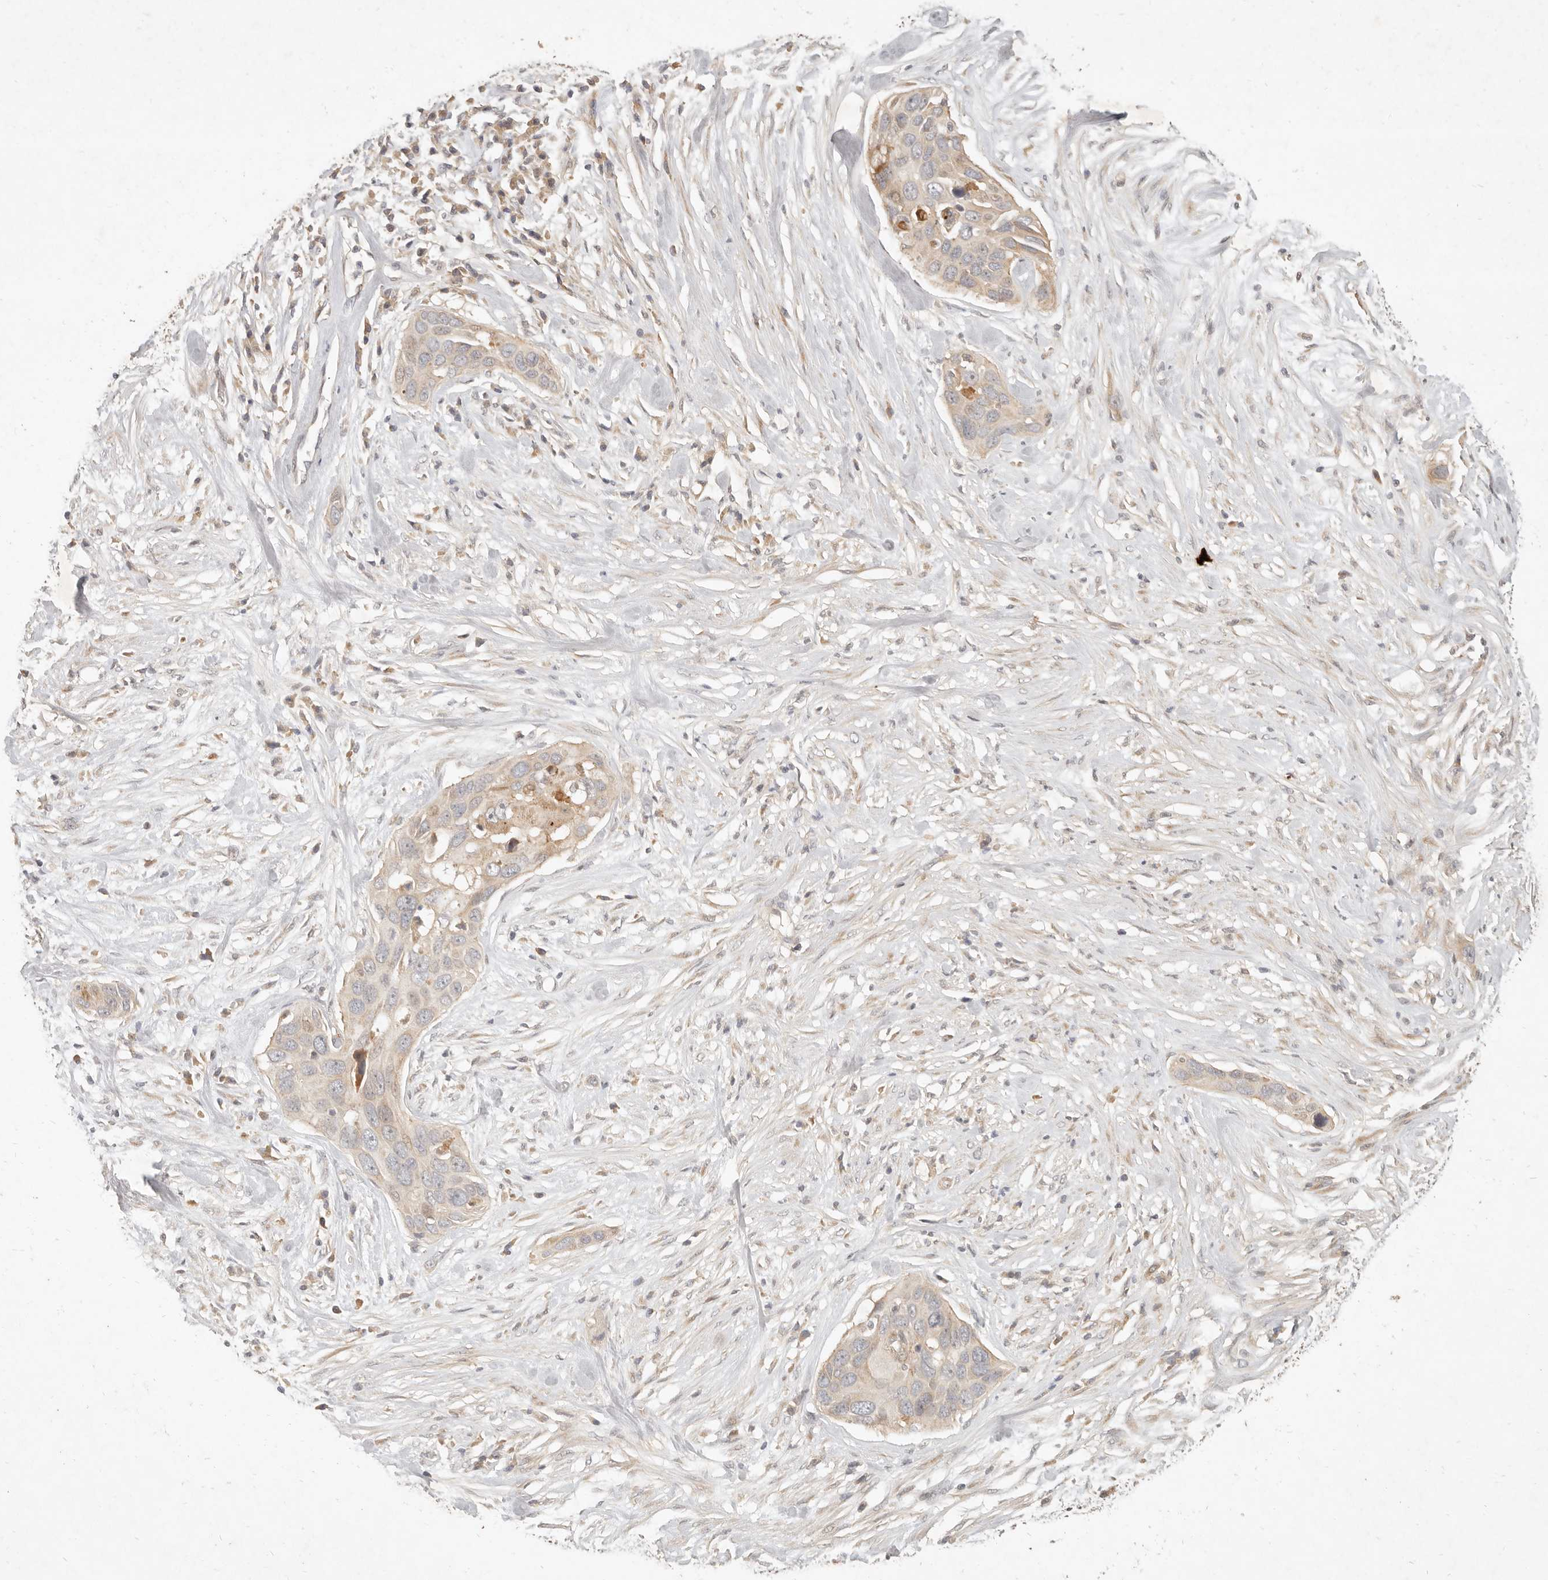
{"staining": {"intensity": "weak", "quantity": ">75%", "location": "cytoplasmic/membranous"}, "tissue": "pancreatic cancer", "cell_type": "Tumor cells", "image_type": "cancer", "snomed": [{"axis": "morphology", "description": "Adenocarcinoma, NOS"}, {"axis": "topography", "description": "Pancreas"}], "caption": "There is low levels of weak cytoplasmic/membranous staining in tumor cells of pancreatic adenocarcinoma, as demonstrated by immunohistochemical staining (brown color).", "gene": "UBXN11", "patient": {"sex": "female", "age": 60}}